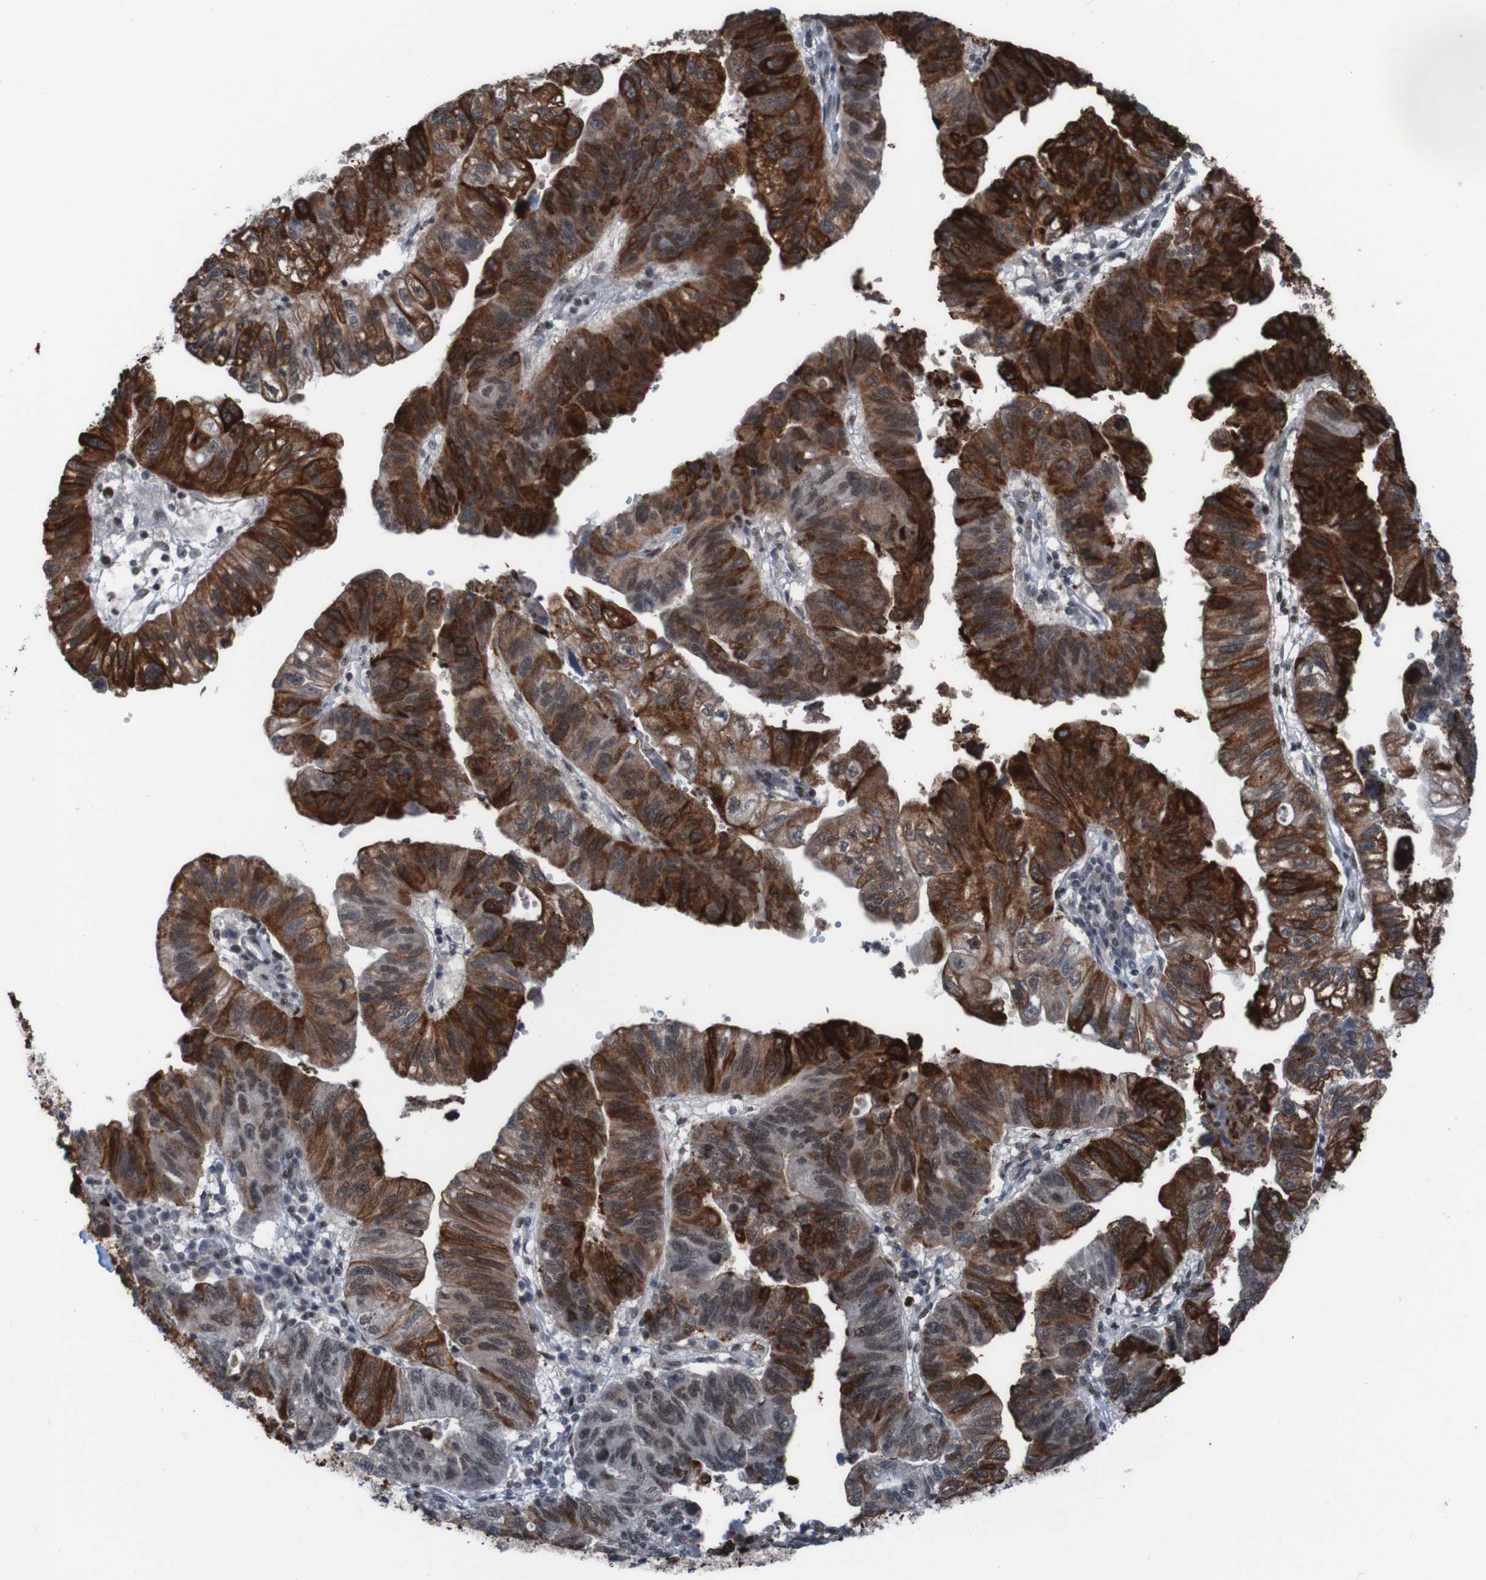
{"staining": {"intensity": "strong", "quantity": ">75%", "location": "cytoplasmic/membranous,nuclear"}, "tissue": "stomach cancer", "cell_type": "Tumor cells", "image_type": "cancer", "snomed": [{"axis": "morphology", "description": "Adenocarcinoma, NOS"}, {"axis": "topography", "description": "Stomach"}], "caption": "Approximately >75% of tumor cells in human adenocarcinoma (stomach) reveal strong cytoplasmic/membranous and nuclear protein positivity as visualized by brown immunohistochemical staining.", "gene": "PHF2", "patient": {"sex": "male", "age": 59}}